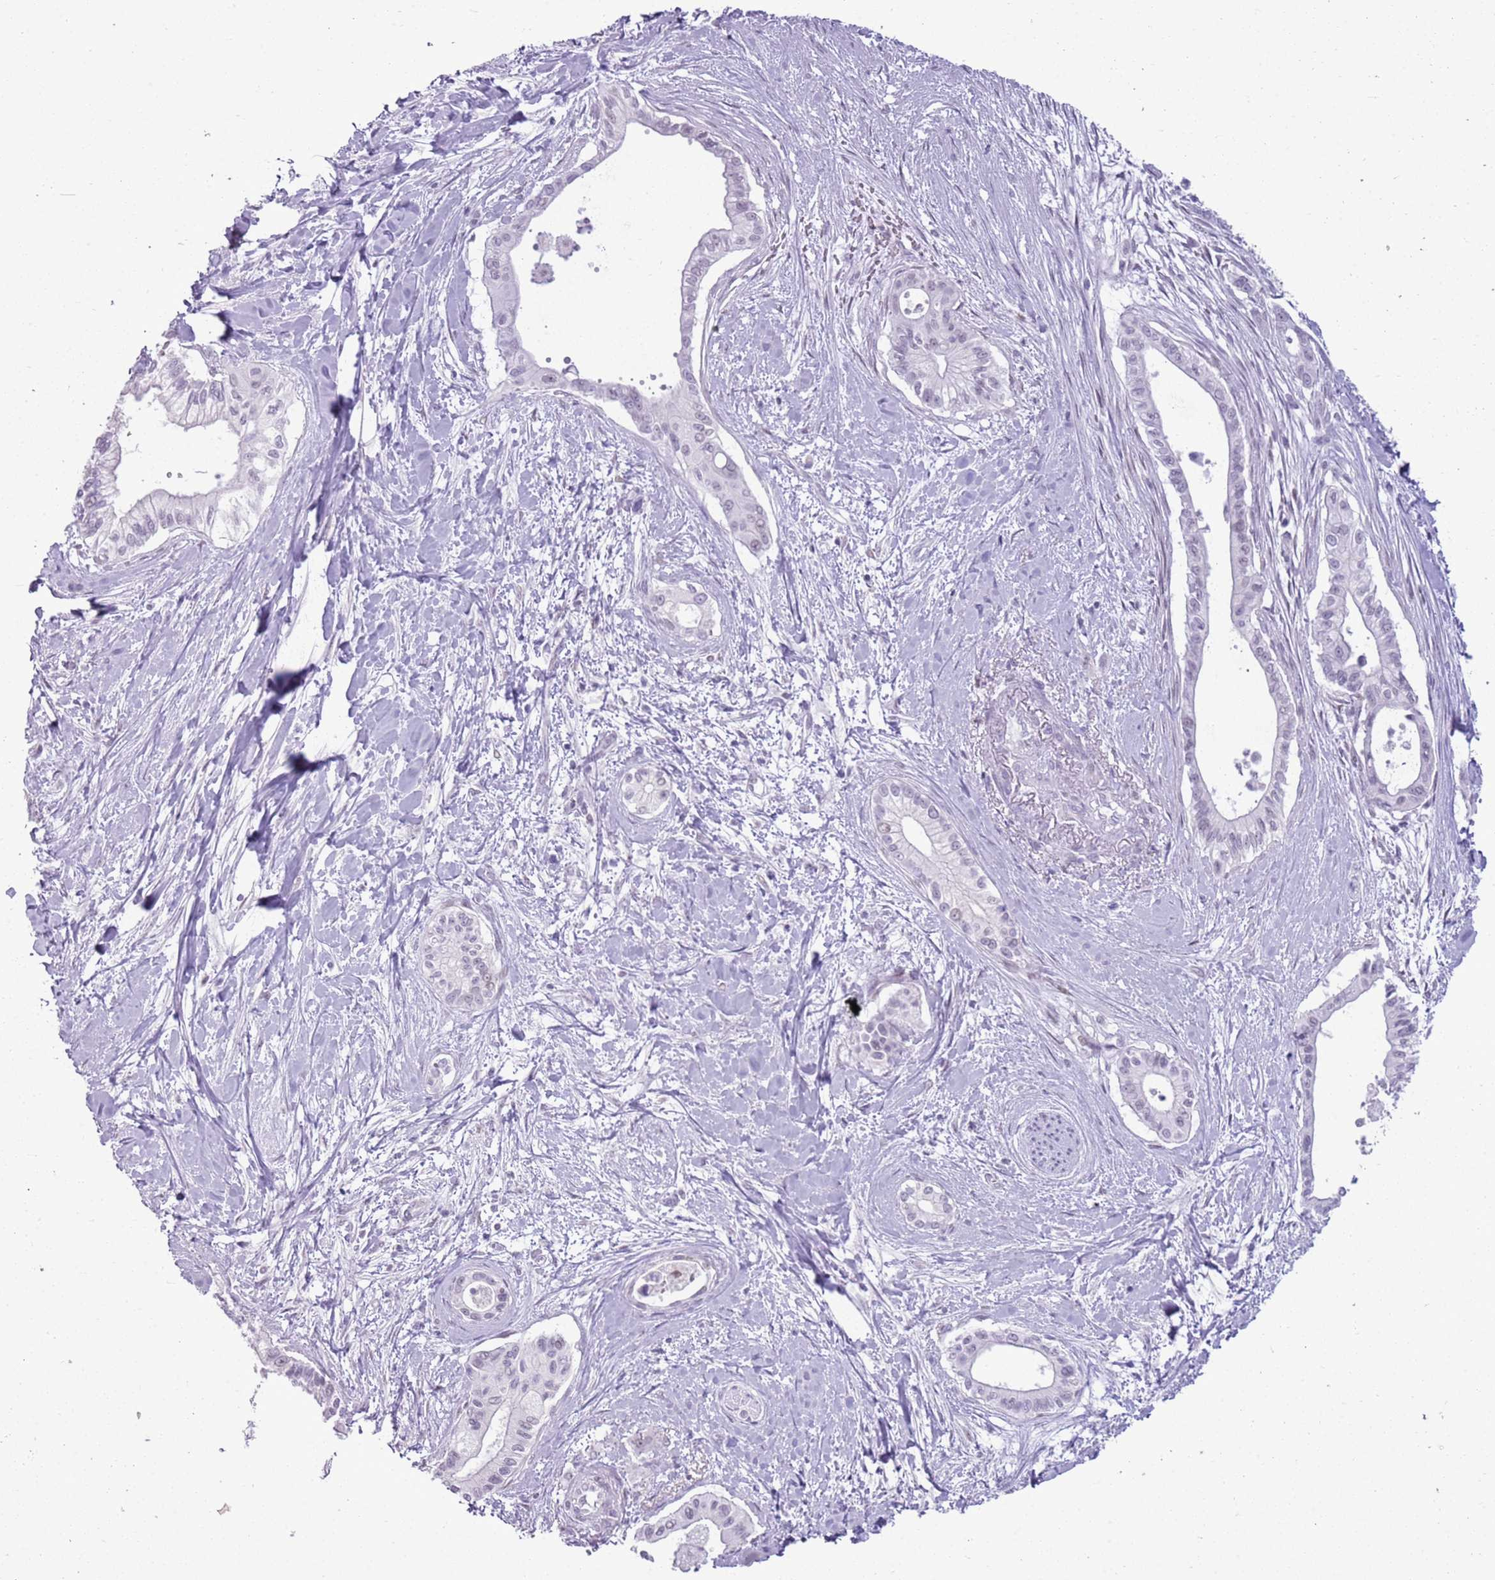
{"staining": {"intensity": "negative", "quantity": "none", "location": "none"}, "tissue": "pancreatic cancer", "cell_type": "Tumor cells", "image_type": "cancer", "snomed": [{"axis": "morphology", "description": "Adenocarcinoma, NOS"}, {"axis": "topography", "description": "Pancreas"}], "caption": "IHC of human pancreatic adenocarcinoma shows no positivity in tumor cells.", "gene": "RPL3L", "patient": {"sex": "male", "age": 78}}